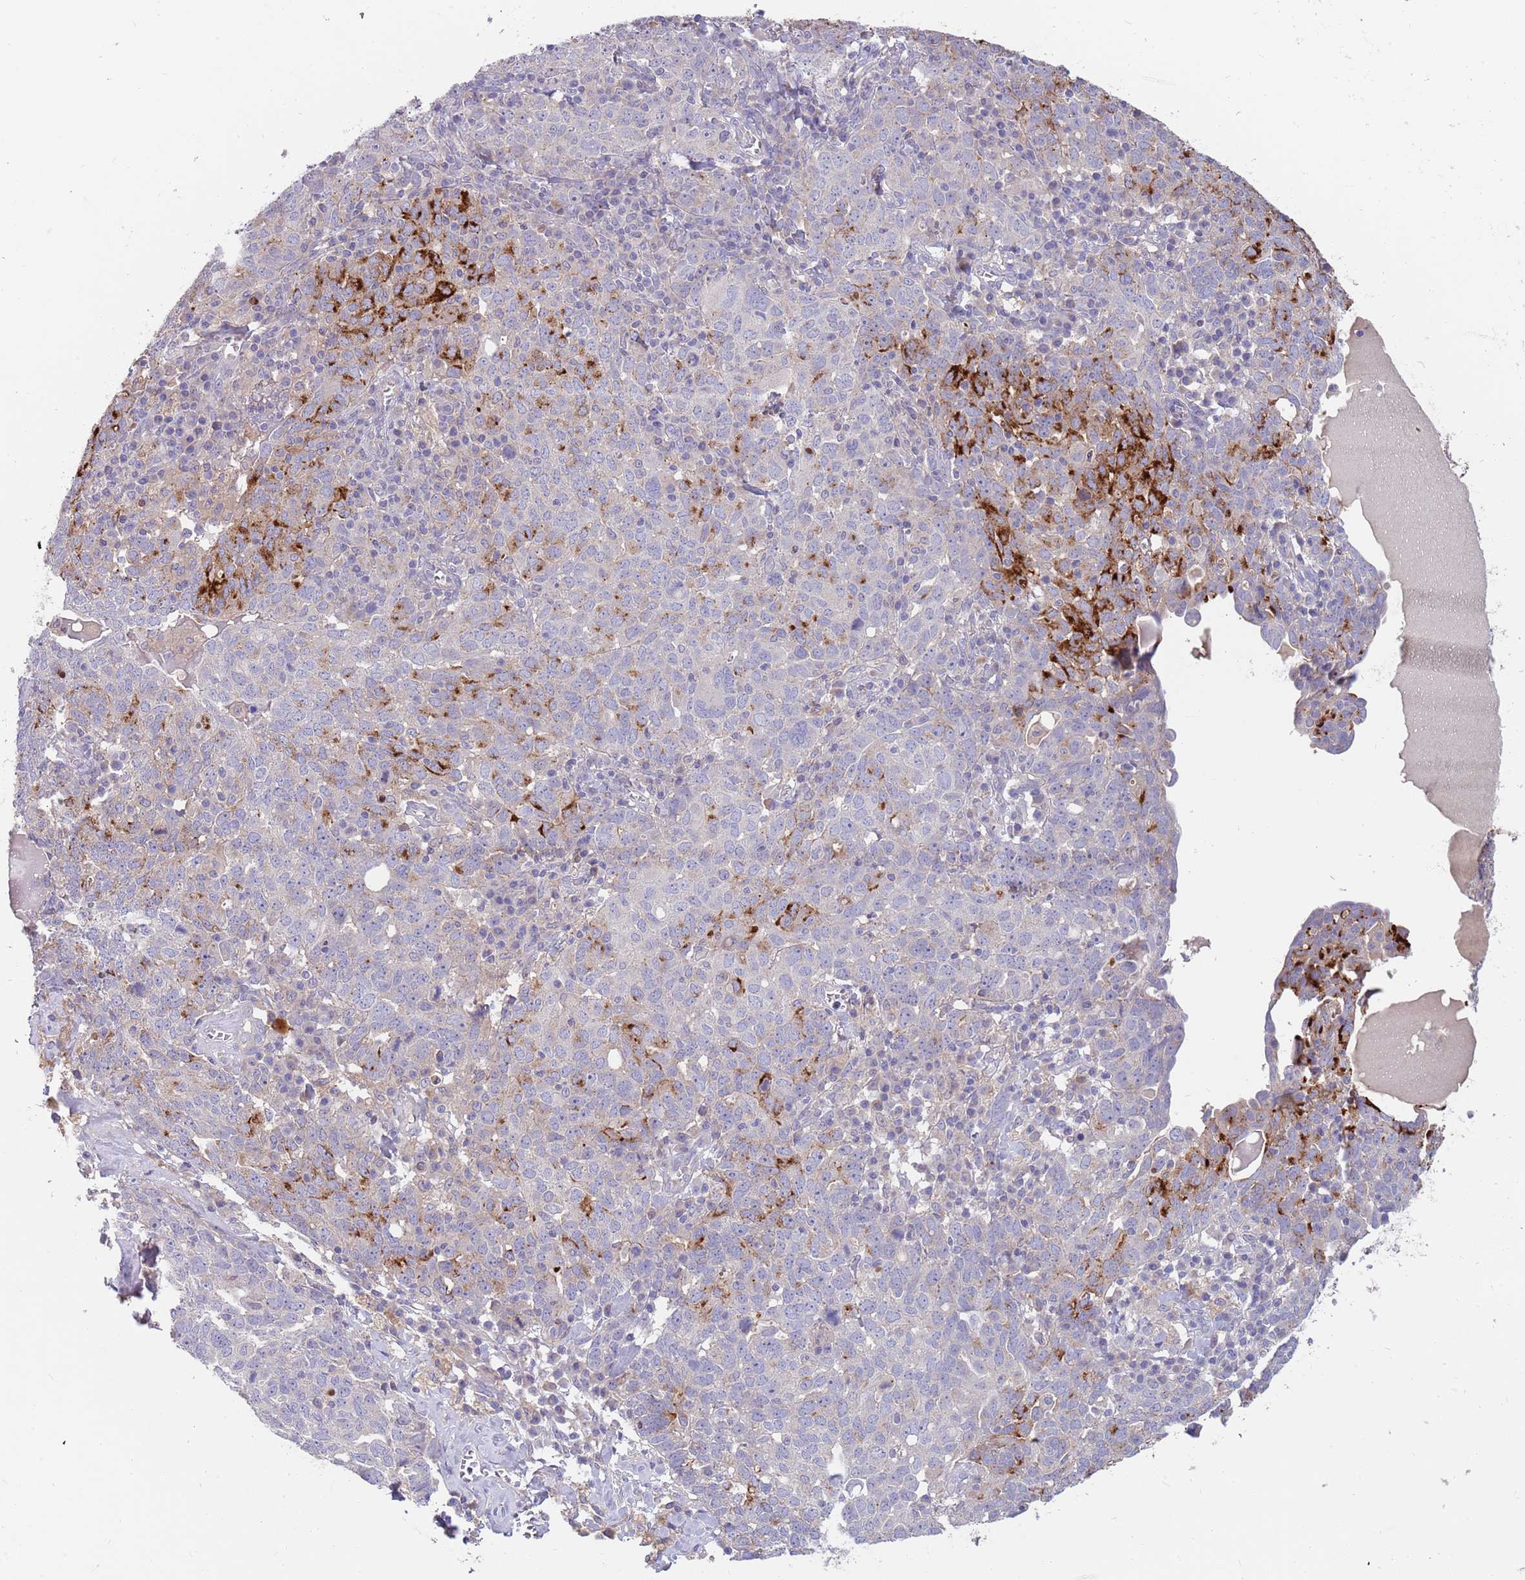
{"staining": {"intensity": "strong", "quantity": "<25%", "location": "cytoplasmic/membranous"}, "tissue": "ovarian cancer", "cell_type": "Tumor cells", "image_type": "cancer", "snomed": [{"axis": "morphology", "description": "Carcinoma, endometroid"}, {"axis": "topography", "description": "Ovary"}], "caption": "Brown immunohistochemical staining in ovarian cancer (endometroid carcinoma) exhibits strong cytoplasmic/membranous expression in about <25% of tumor cells. The protein is shown in brown color, while the nuclei are stained blue.", "gene": "BORCS5", "patient": {"sex": "female", "age": 62}}